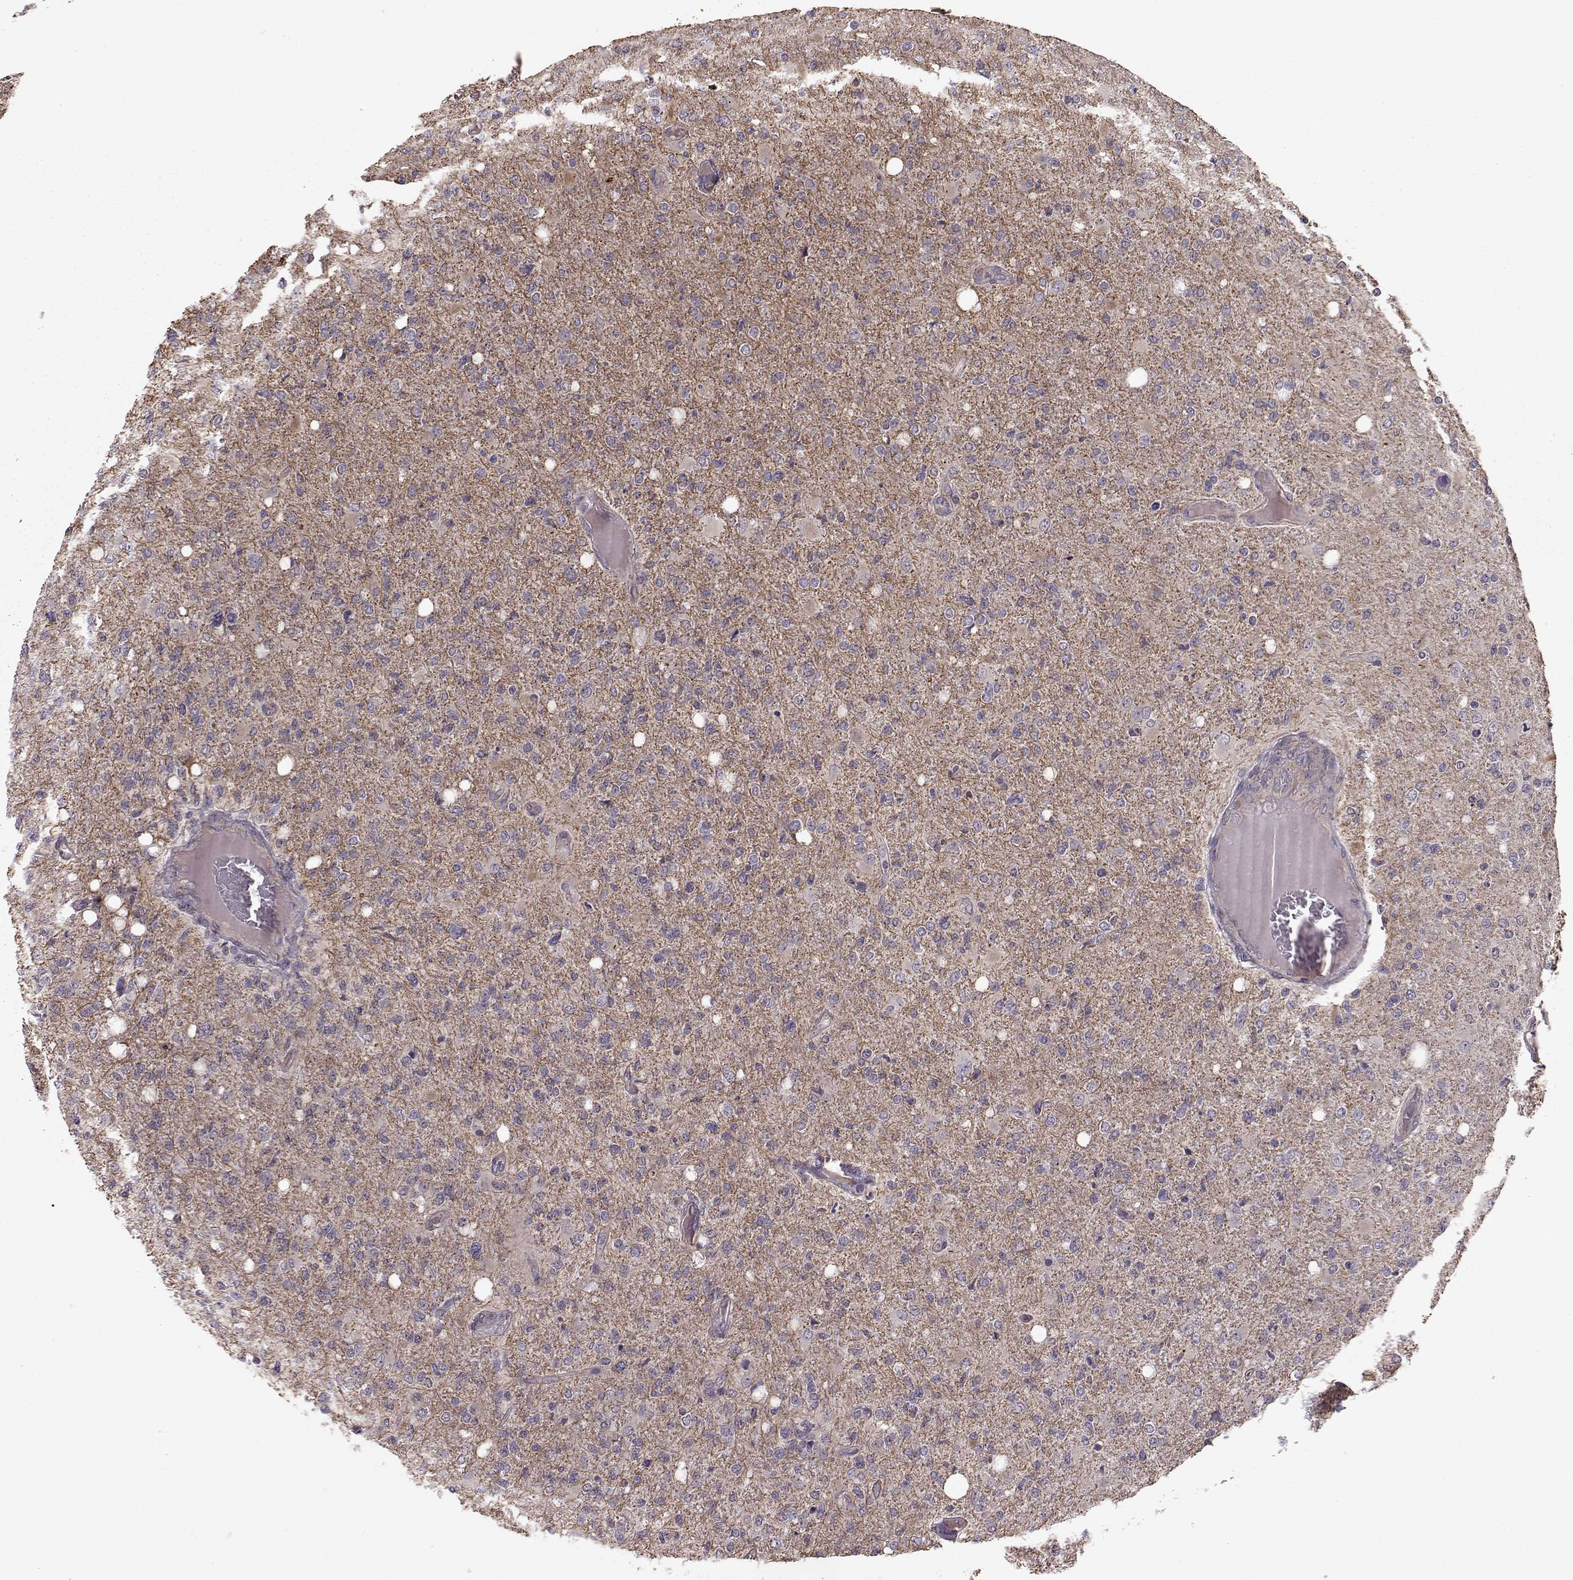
{"staining": {"intensity": "negative", "quantity": "none", "location": "none"}, "tissue": "glioma", "cell_type": "Tumor cells", "image_type": "cancer", "snomed": [{"axis": "morphology", "description": "Glioma, malignant, High grade"}, {"axis": "topography", "description": "Cerebral cortex"}], "caption": "Tumor cells are negative for brown protein staining in malignant glioma (high-grade).", "gene": "NTF3", "patient": {"sex": "male", "age": 70}}